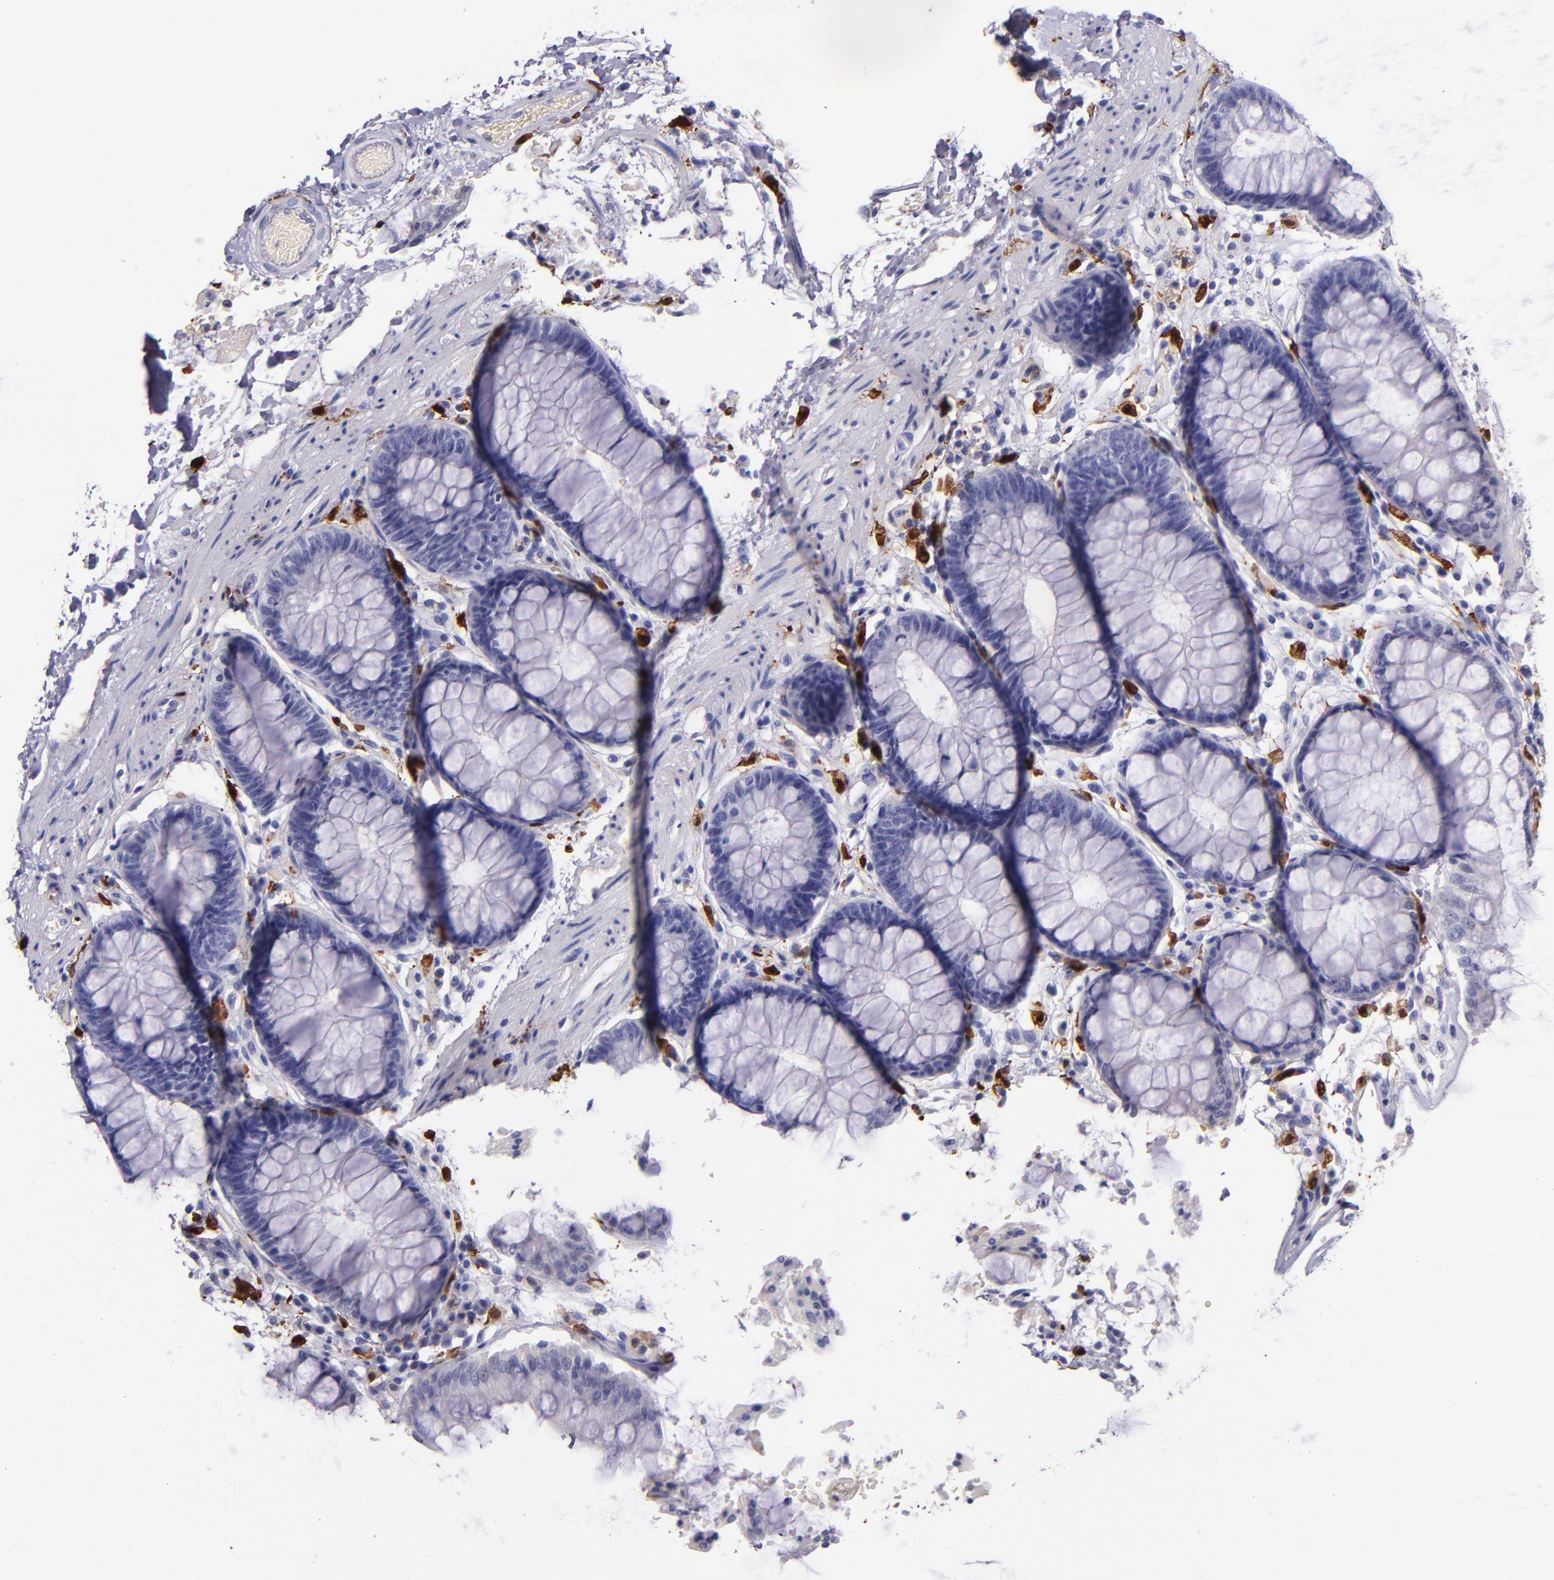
{"staining": {"intensity": "negative", "quantity": "none", "location": "none"}, "tissue": "rectum", "cell_type": "Glandular cells", "image_type": "normal", "snomed": [{"axis": "morphology", "description": "Normal tissue, NOS"}, {"axis": "topography", "description": "Rectum"}], "caption": "Unremarkable rectum was stained to show a protein in brown. There is no significant positivity in glandular cells. (DAB immunohistochemistry (IHC) visualized using brightfield microscopy, high magnification).", "gene": "F13A1", "patient": {"sex": "female", "age": 46}}